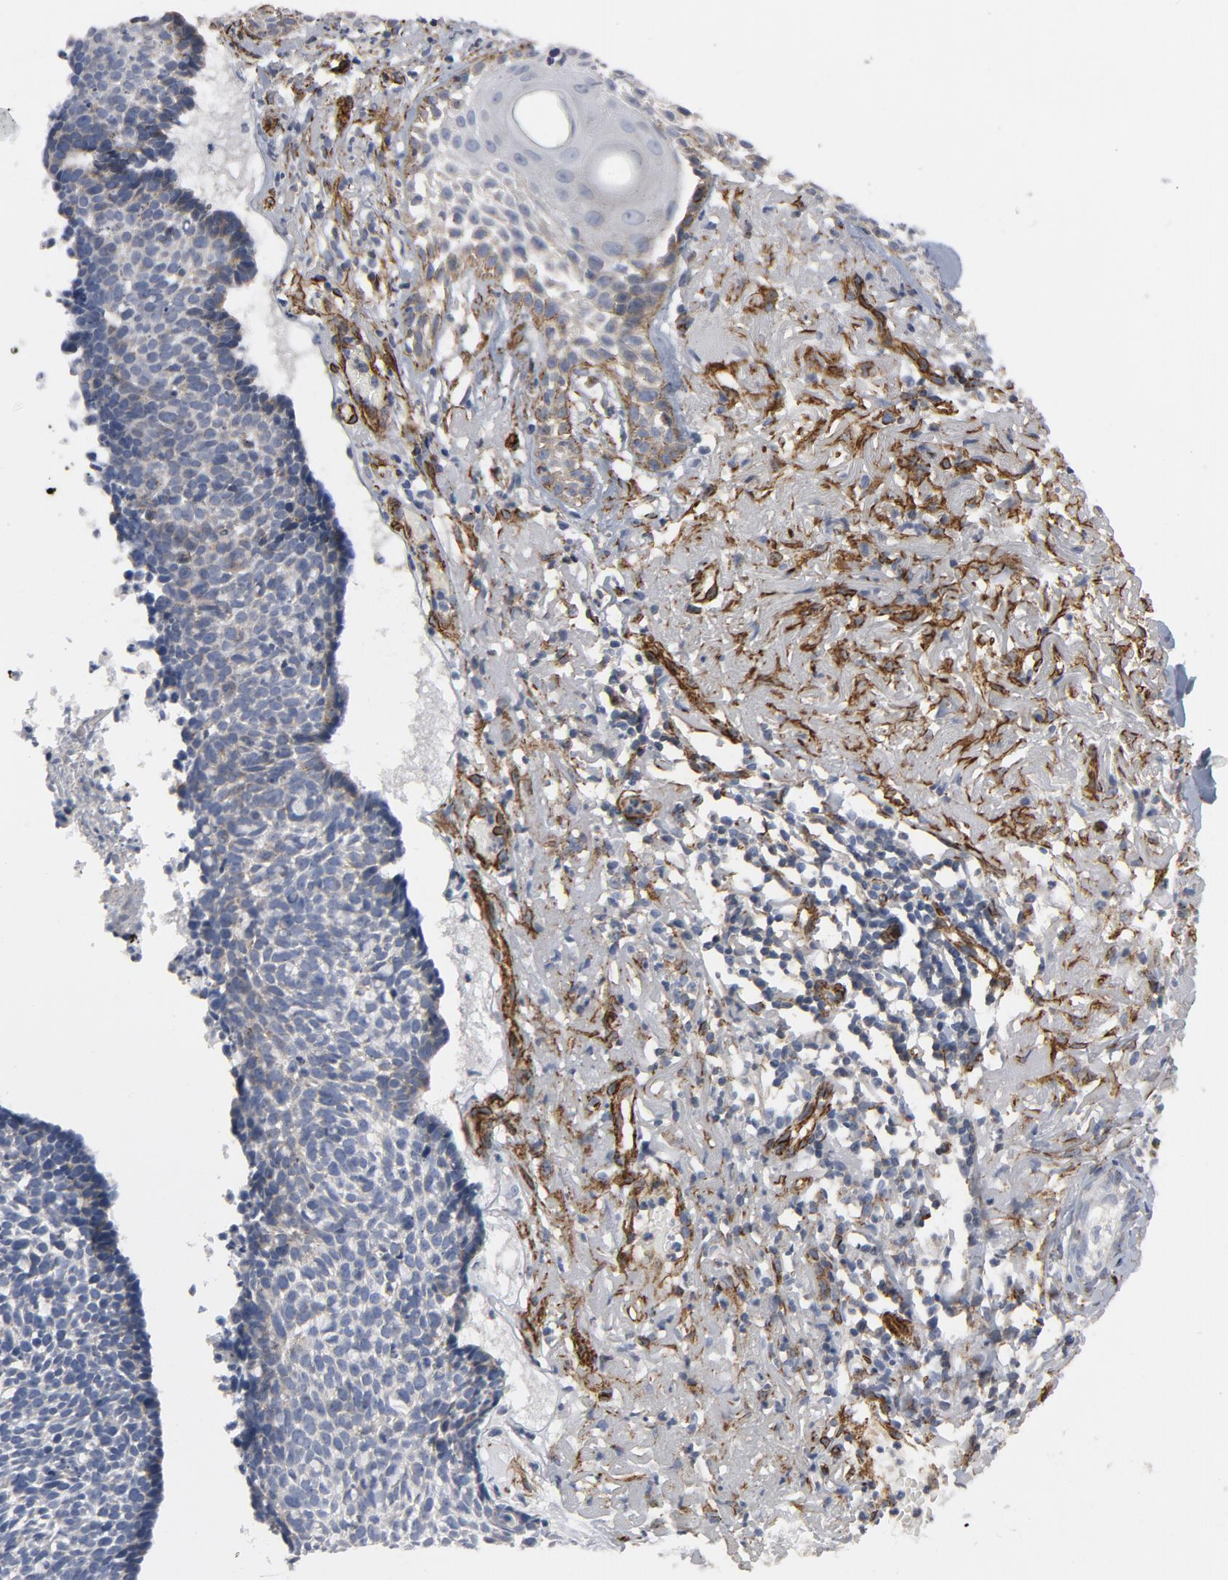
{"staining": {"intensity": "strong", "quantity": "<25%", "location": "cytoplasmic/membranous"}, "tissue": "skin cancer", "cell_type": "Tumor cells", "image_type": "cancer", "snomed": [{"axis": "morphology", "description": "Basal cell carcinoma"}, {"axis": "topography", "description": "Skin"}], "caption": "This is a micrograph of IHC staining of skin cancer, which shows strong expression in the cytoplasmic/membranous of tumor cells.", "gene": "GNG2", "patient": {"sex": "female", "age": 87}}